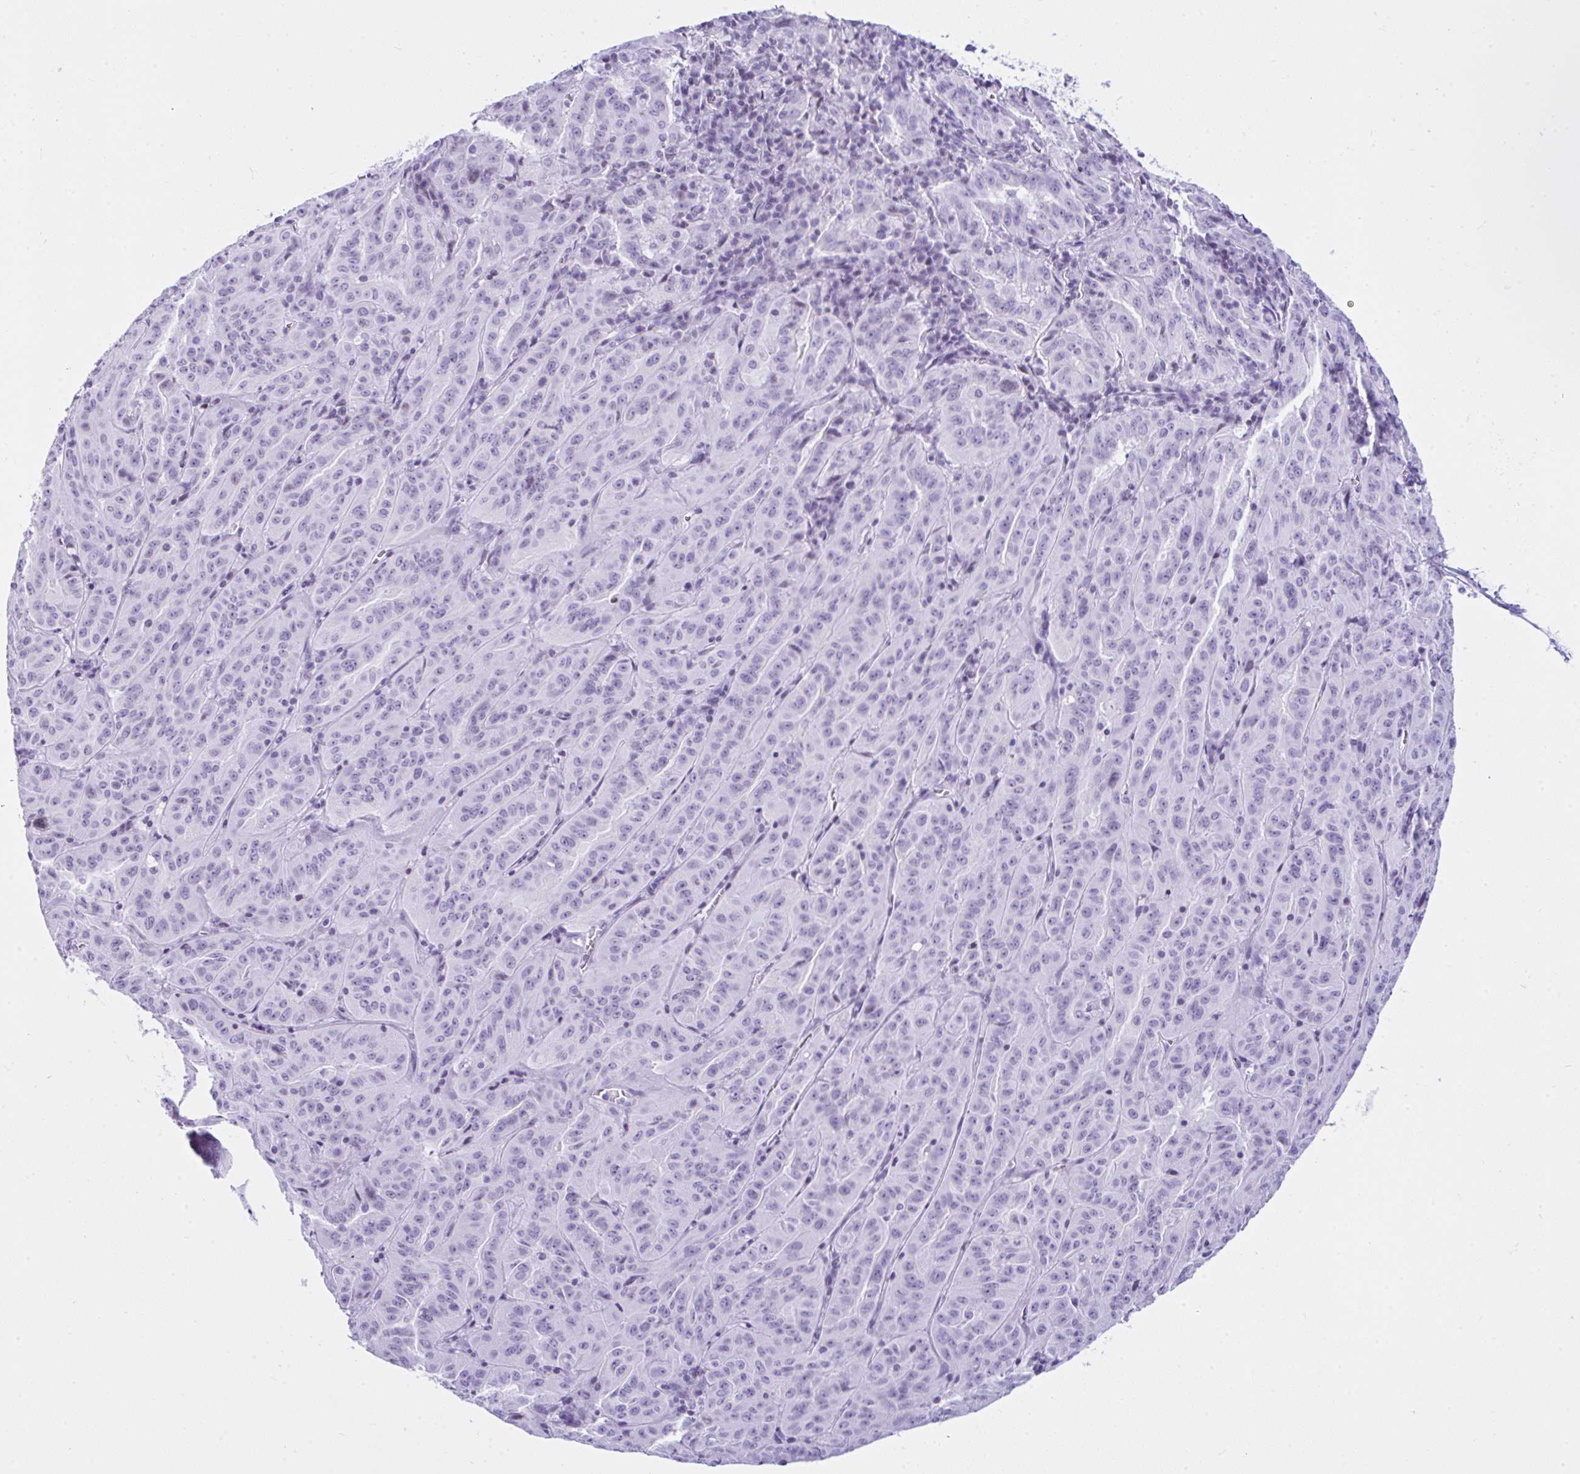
{"staining": {"intensity": "negative", "quantity": "none", "location": "none"}, "tissue": "pancreatic cancer", "cell_type": "Tumor cells", "image_type": "cancer", "snomed": [{"axis": "morphology", "description": "Adenocarcinoma, NOS"}, {"axis": "topography", "description": "Pancreas"}], "caption": "Protein analysis of pancreatic adenocarcinoma demonstrates no significant positivity in tumor cells. (Stains: DAB (3,3'-diaminobenzidine) immunohistochemistry with hematoxylin counter stain, Microscopy: brightfield microscopy at high magnification).", "gene": "KRT27", "patient": {"sex": "male", "age": 63}}